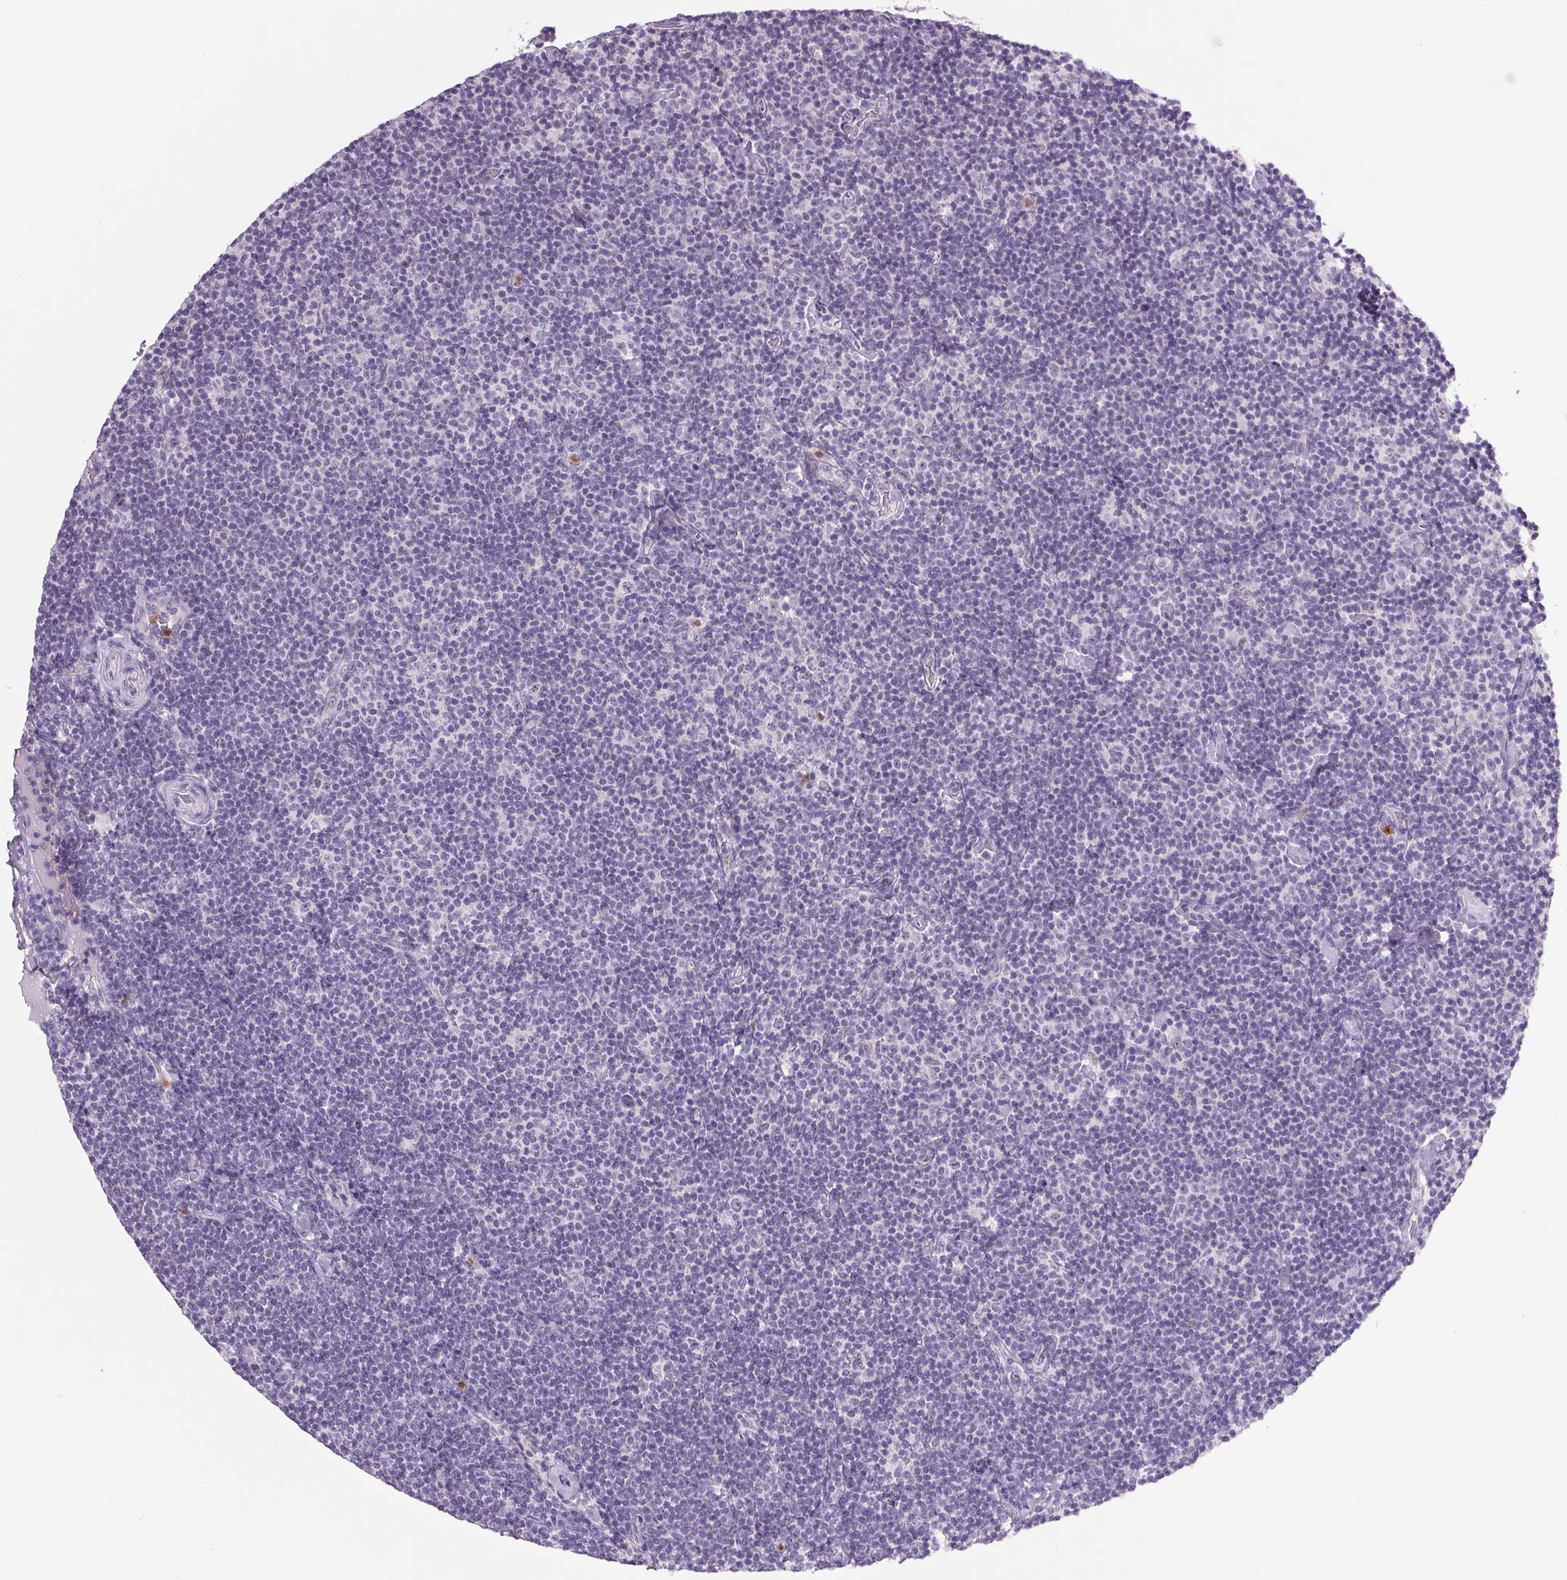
{"staining": {"intensity": "negative", "quantity": "none", "location": "none"}, "tissue": "lymphoma", "cell_type": "Tumor cells", "image_type": "cancer", "snomed": [{"axis": "morphology", "description": "Malignant lymphoma, non-Hodgkin's type, Low grade"}, {"axis": "topography", "description": "Lymph node"}], "caption": "Immunohistochemistry (IHC) image of neoplastic tissue: human low-grade malignant lymphoma, non-Hodgkin's type stained with DAB shows no significant protein positivity in tumor cells. (Immunohistochemistry (IHC), brightfield microscopy, high magnification).", "gene": "TRDN", "patient": {"sex": "male", "age": 81}}